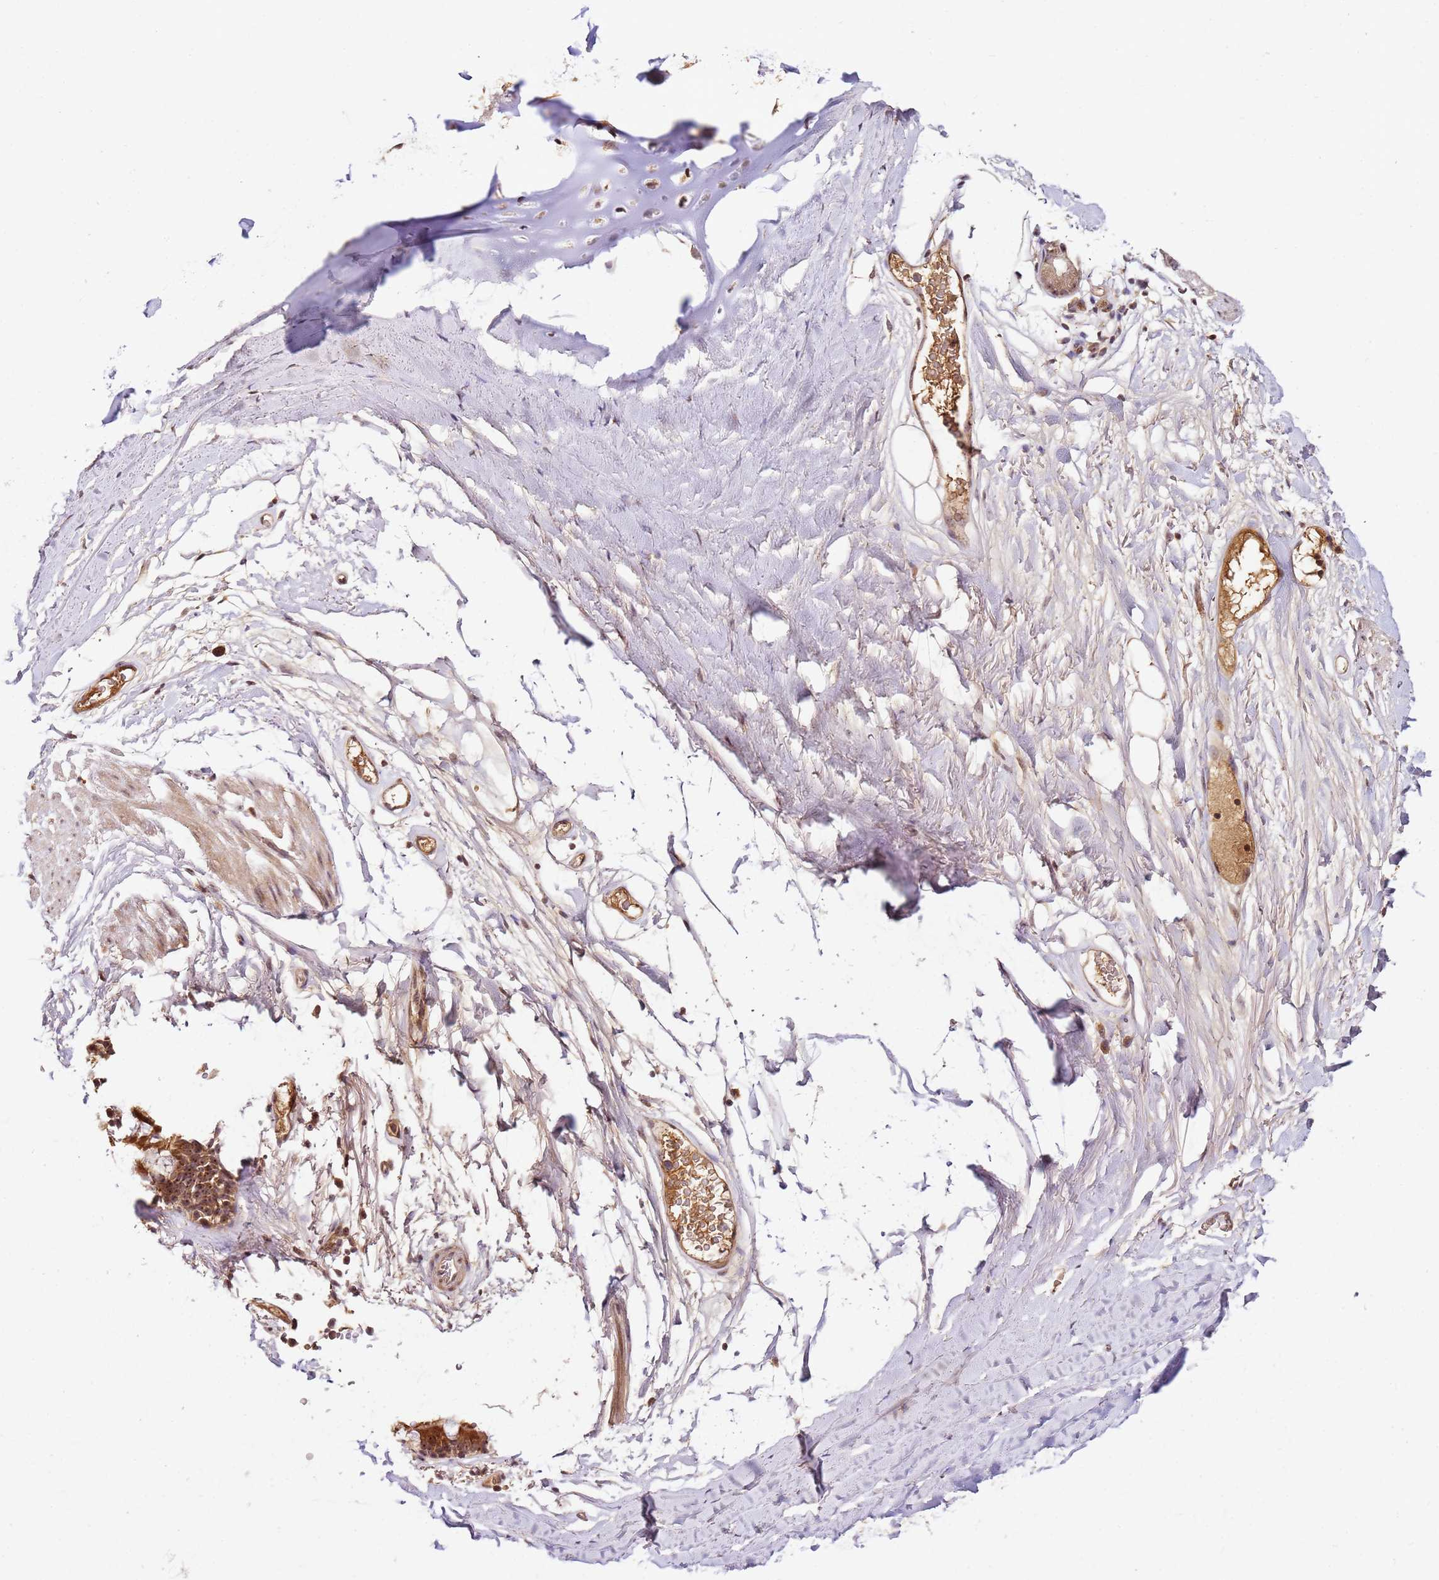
{"staining": {"intensity": "weak", "quantity": "25%-75%", "location": "cytoplasmic/membranous"}, "tissue": "adipose tissue", "cell_type": "Adipocytes", "image_type": "normal", "snomed": [{"axis": "morphology", "description": "Normal tissue, NOS"}, {"axis": "topography", "description": "Lymph node"}, {"axis": "topography", "description": "Bronchus"}], "caption": "Immunohistochemistry of benign adipose tissue shows low levels of weak cytoplasmic/membranous positivity in approximately 25%-75% of adipocytes. Immunohistochemistry (ihc) stains the protein in brown and the nuclei are stained blue.", "gene": "DDX27", "patient": {"sex": "male", "age": 63}}